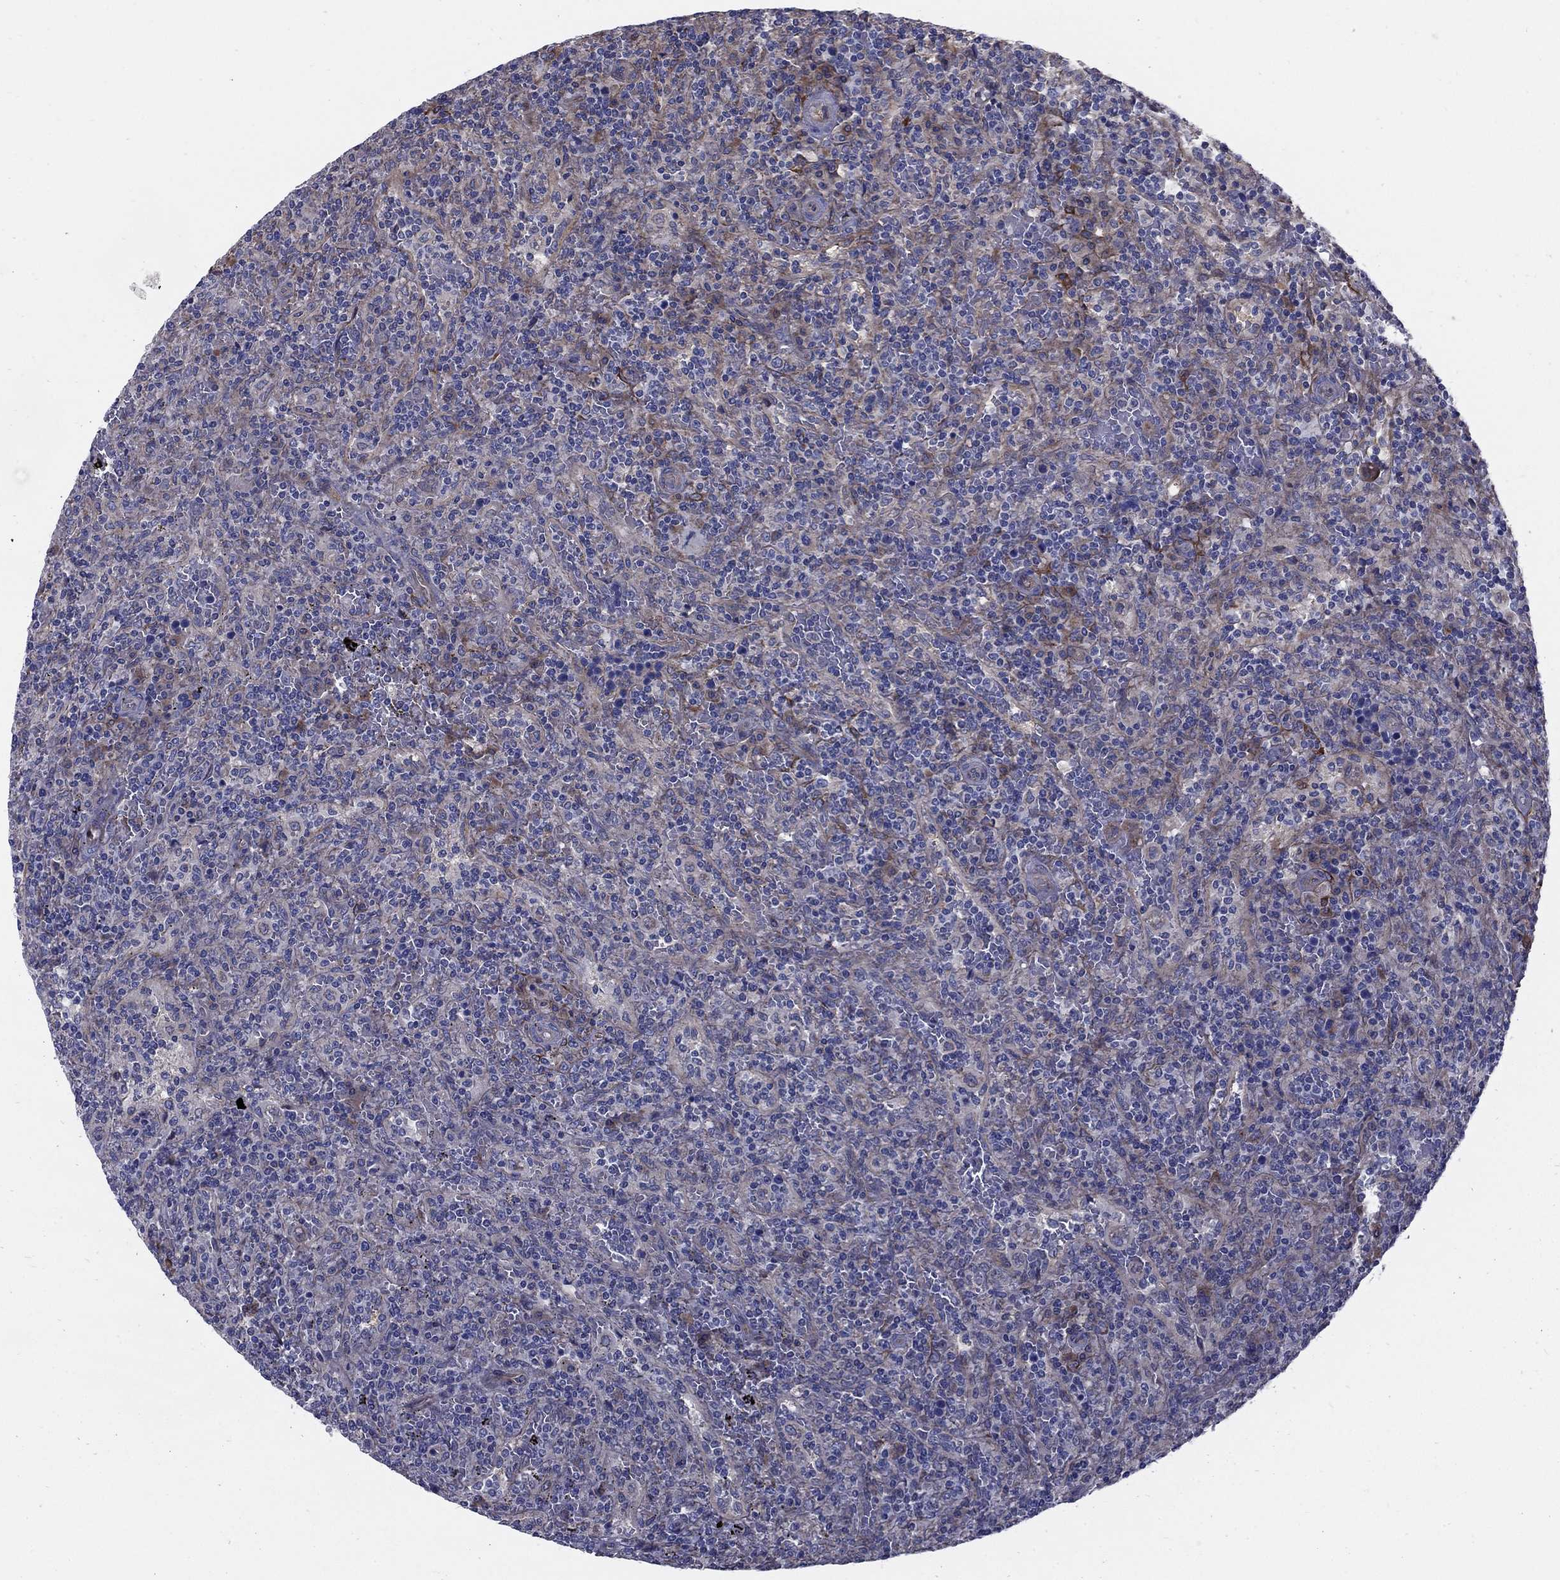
{"staining": {"intensity": "negative", "quantity": "none", "location": "none"}, "tissue": "lymphoma", "cell_type": "Tumor cells", "image_type": "cancer", "snomed": [{"axis": "morphology", "description": "Malignant lymphoma, non-Hodgkin's type, Low grade"}, {"axis": "topography", "description": "Spleen"}], "caption": "This image is of malignant lymphoma, non-Hodgkin's type (low-grade) stained with IHC to label a protein in brown with the nuclei are counter-stained blue. There is no expression in tumor cells.", "gene": "EMP2", "patient": {"sex": "male", "age": 62}}